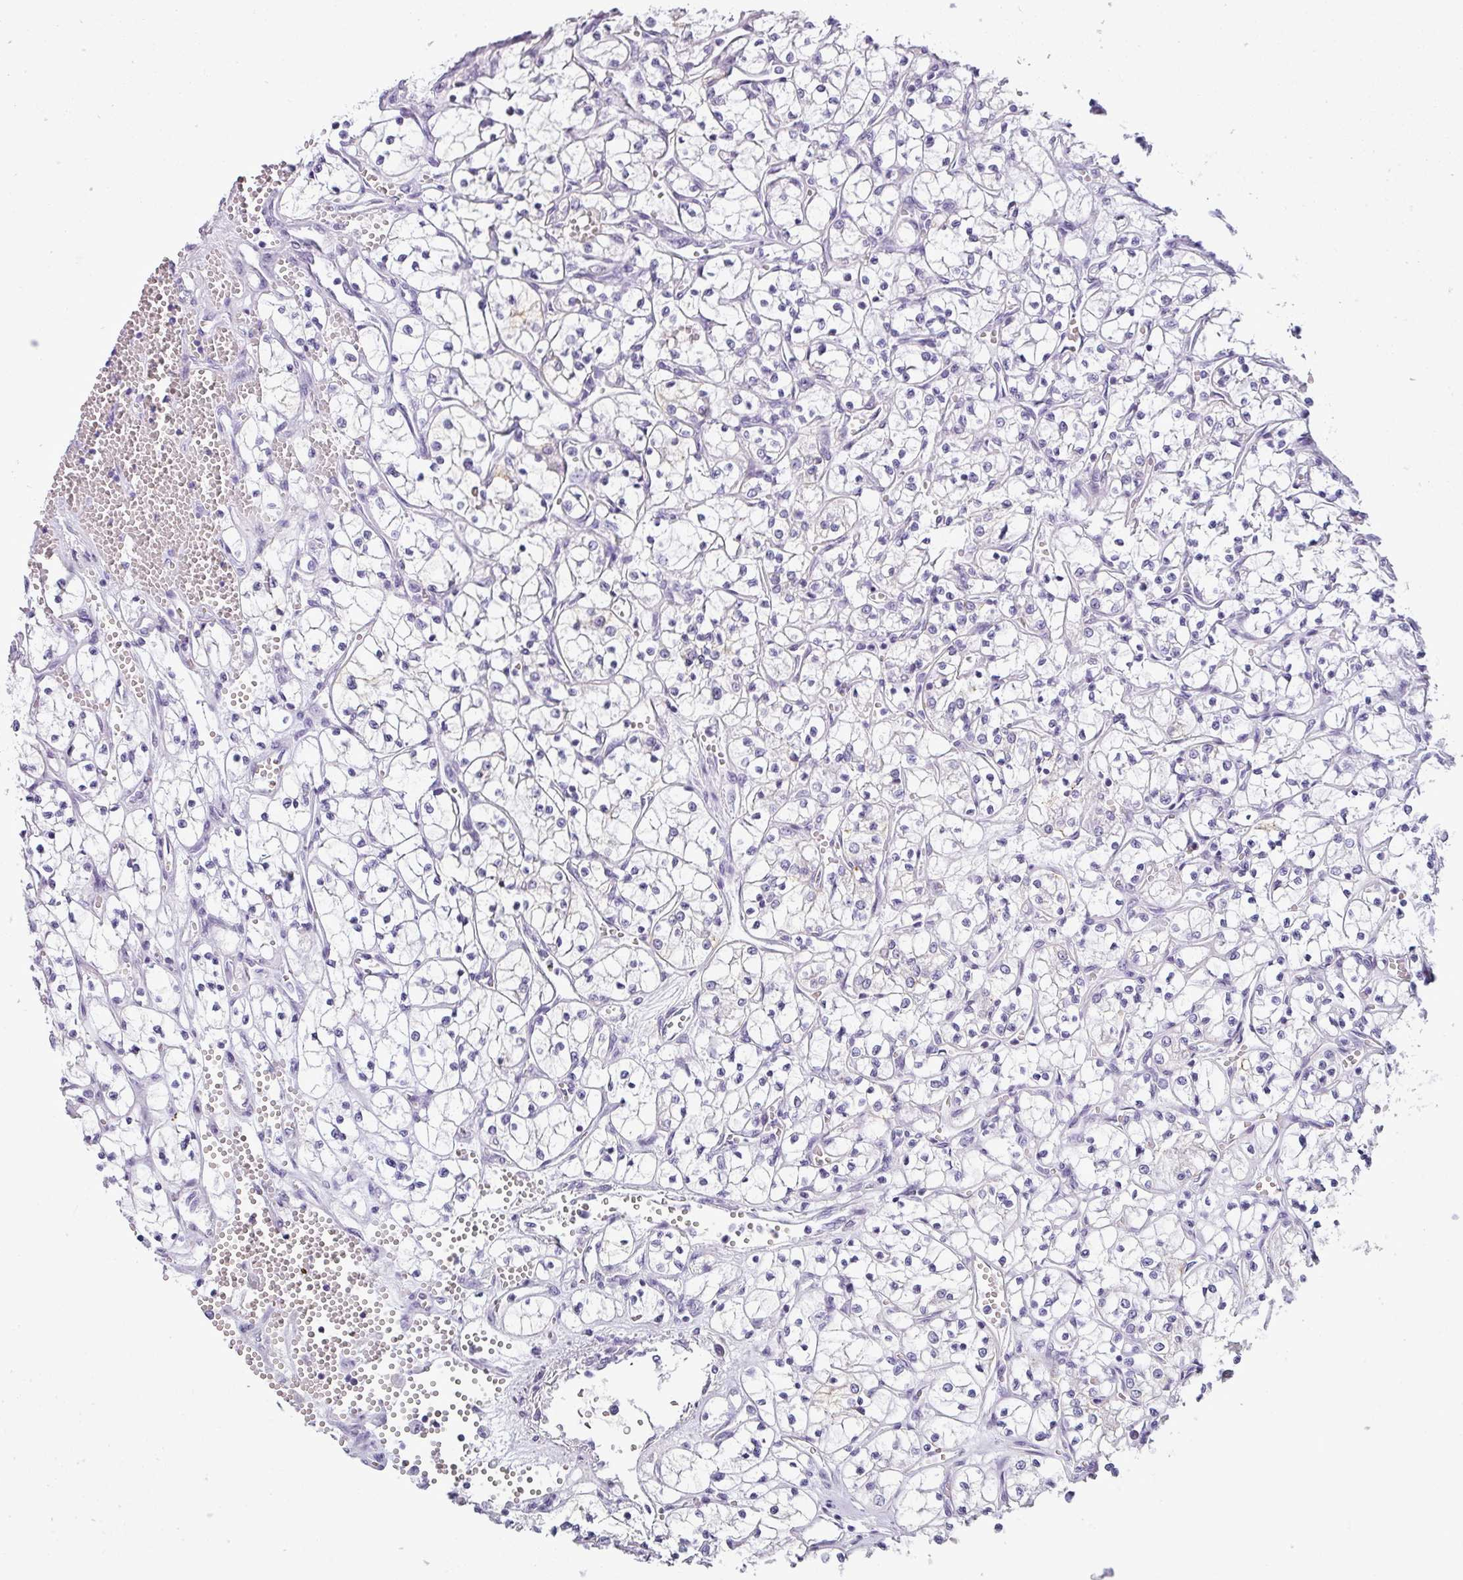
{"staining": {"intensity": "negative", "quantity": "none", "location": "none"}, "tissue": "renal cancer", "cell_type": "Tumor cells", "image_type": "cancer", "snomed": [{"axis": "morphology", "description": "Adenocarcinoma, NOS"}, {"axis": "topography", "description": "Kidney"}], "caption": "Histopathology image shows no significant protein staining in tumor cells of adenocarcinoma (renal).", "gene": "CDH16", "patient": {"sex": "female", "age": 69}}